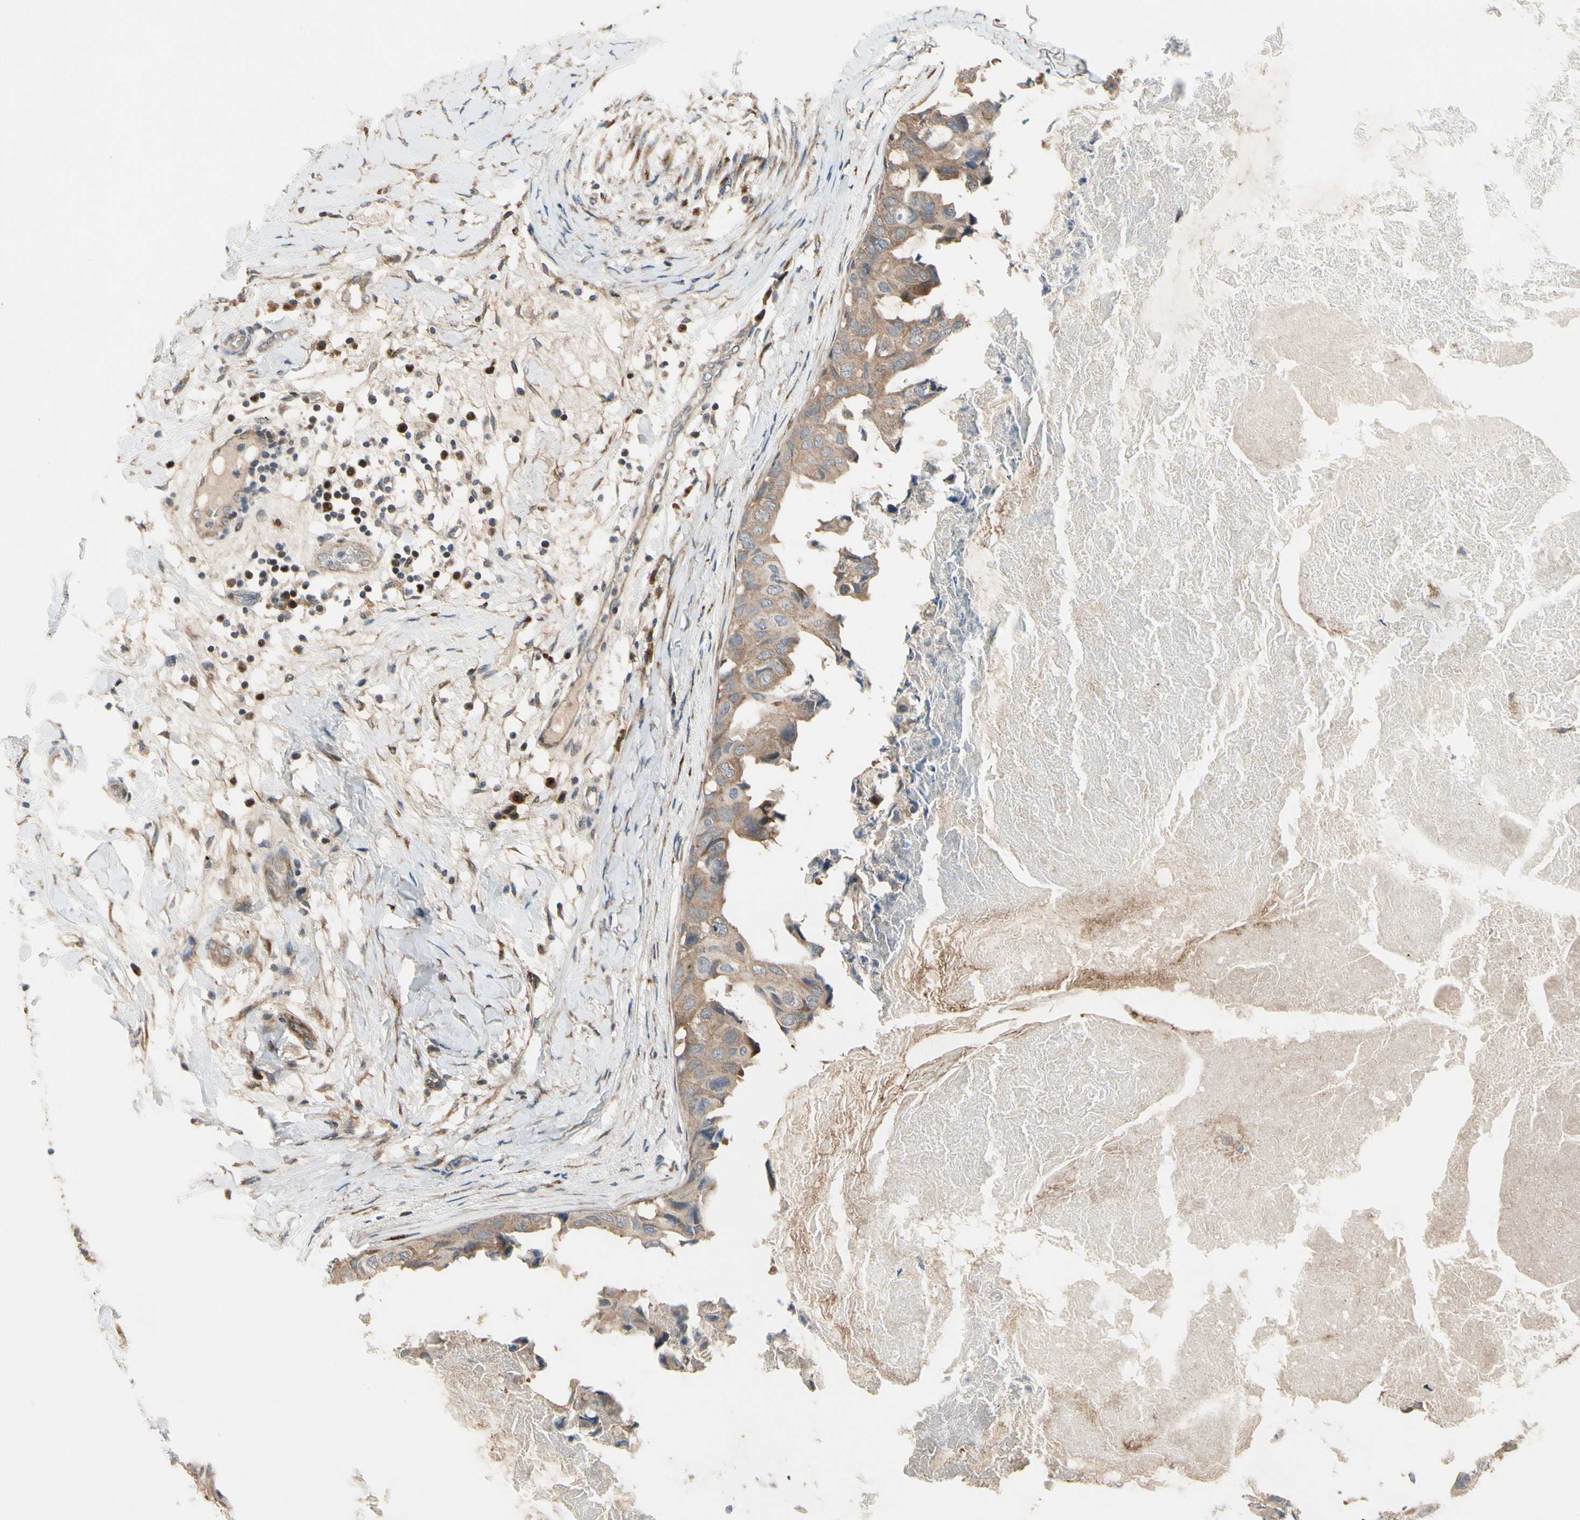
{"staining": {"intensity": "moderate", "quantity": ">75%", "location": "cytoplasmic/membranous"}, "tissue": "breast cancer", "cell_type": "Tumor cells", "image_type": "cancer", "snomed": [{"axis": "morphology", "description": "Duct carcinoma"}, {"axis": "topography", "description": "Breast"}], "caption": "Immunohistochemical staining of human infiltrating ductal carcinoma (breast) exhibits medium levels of moderate cytoplasmic/membranous staining in about >75% of tumor cells.", "gene": "CGREF1", "patient": {"sex": "female", "age": 40}}